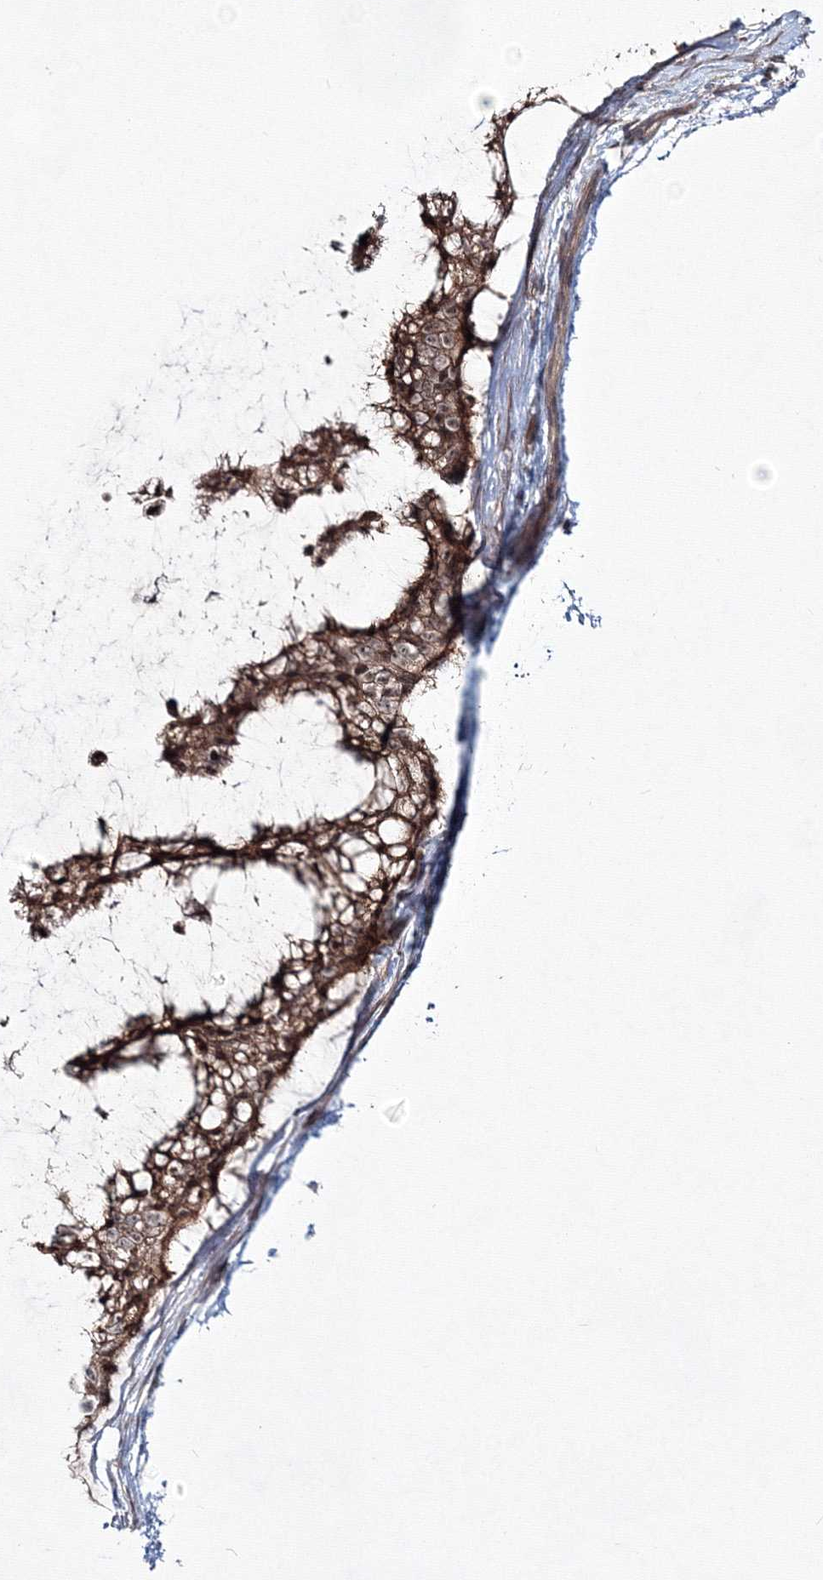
{"staining": {"intensity": "strong", "quantity": ">75%", "location": "cytoplasmic/membranous"}, "tissue": "ovarian cancer", "cell_type": "Tumor cells", "image_type": "cancer", "snomed": [{"axis": "morphology", "description": "Cystadenocarcinoma, mucinous, NOS"}, {"axis": "topography", "description": "Ovary"}], "caption": "The histopathology image exhibits immunohistochemical staining of ovarian mucinous cystadenocarcinoma. There is strong cytoplasmic/membranous expression is appreciated in about >75% of tumor cells. The protein of interest is shown in brown color, while the nuclei are stained blue.", "gene": "MKRN2", "patient": {"sex": "female", "age": 39}}